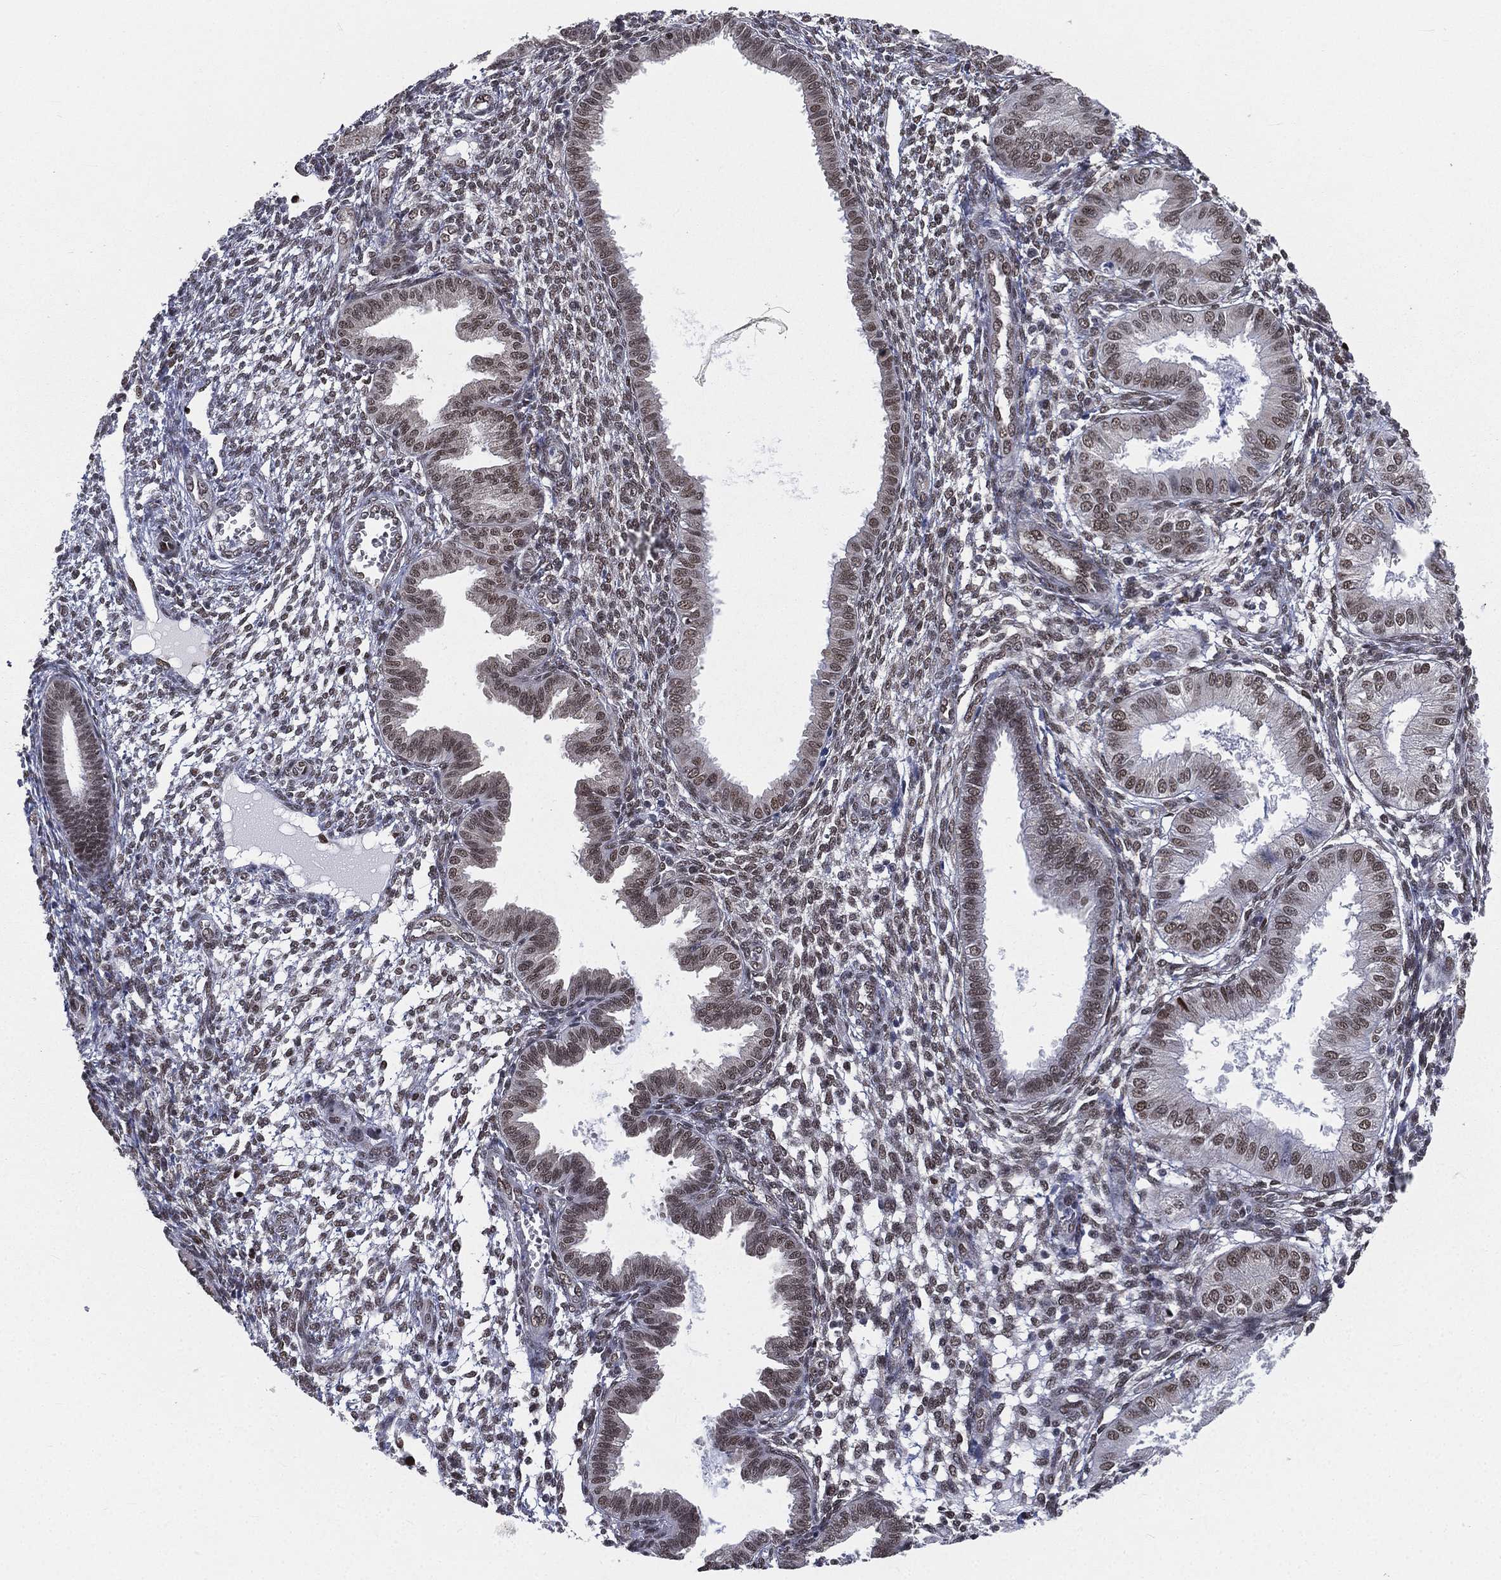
{"staining": {"intensity": "moderate", "quantity": "25%-75%", "location": "nuclear"}, "tissue": "endometrium", "cell_type": "Cells in endometrial stroma", "image_type": "normal", "snomed": [{"axis": "morphology", "description": "Normal tissue, NOS"}, {"axis": "topography", "description": "Endometrium"}], "caption": "Cells in endometrial stroma demonstrate moderate nuclear expression in approximately 25%-75% of cells in normal endometrium. (IHC, brightfield microscopy, high magnification).", "gene": "FUBP3", "patient": {"sex": "female", "age": 43}}